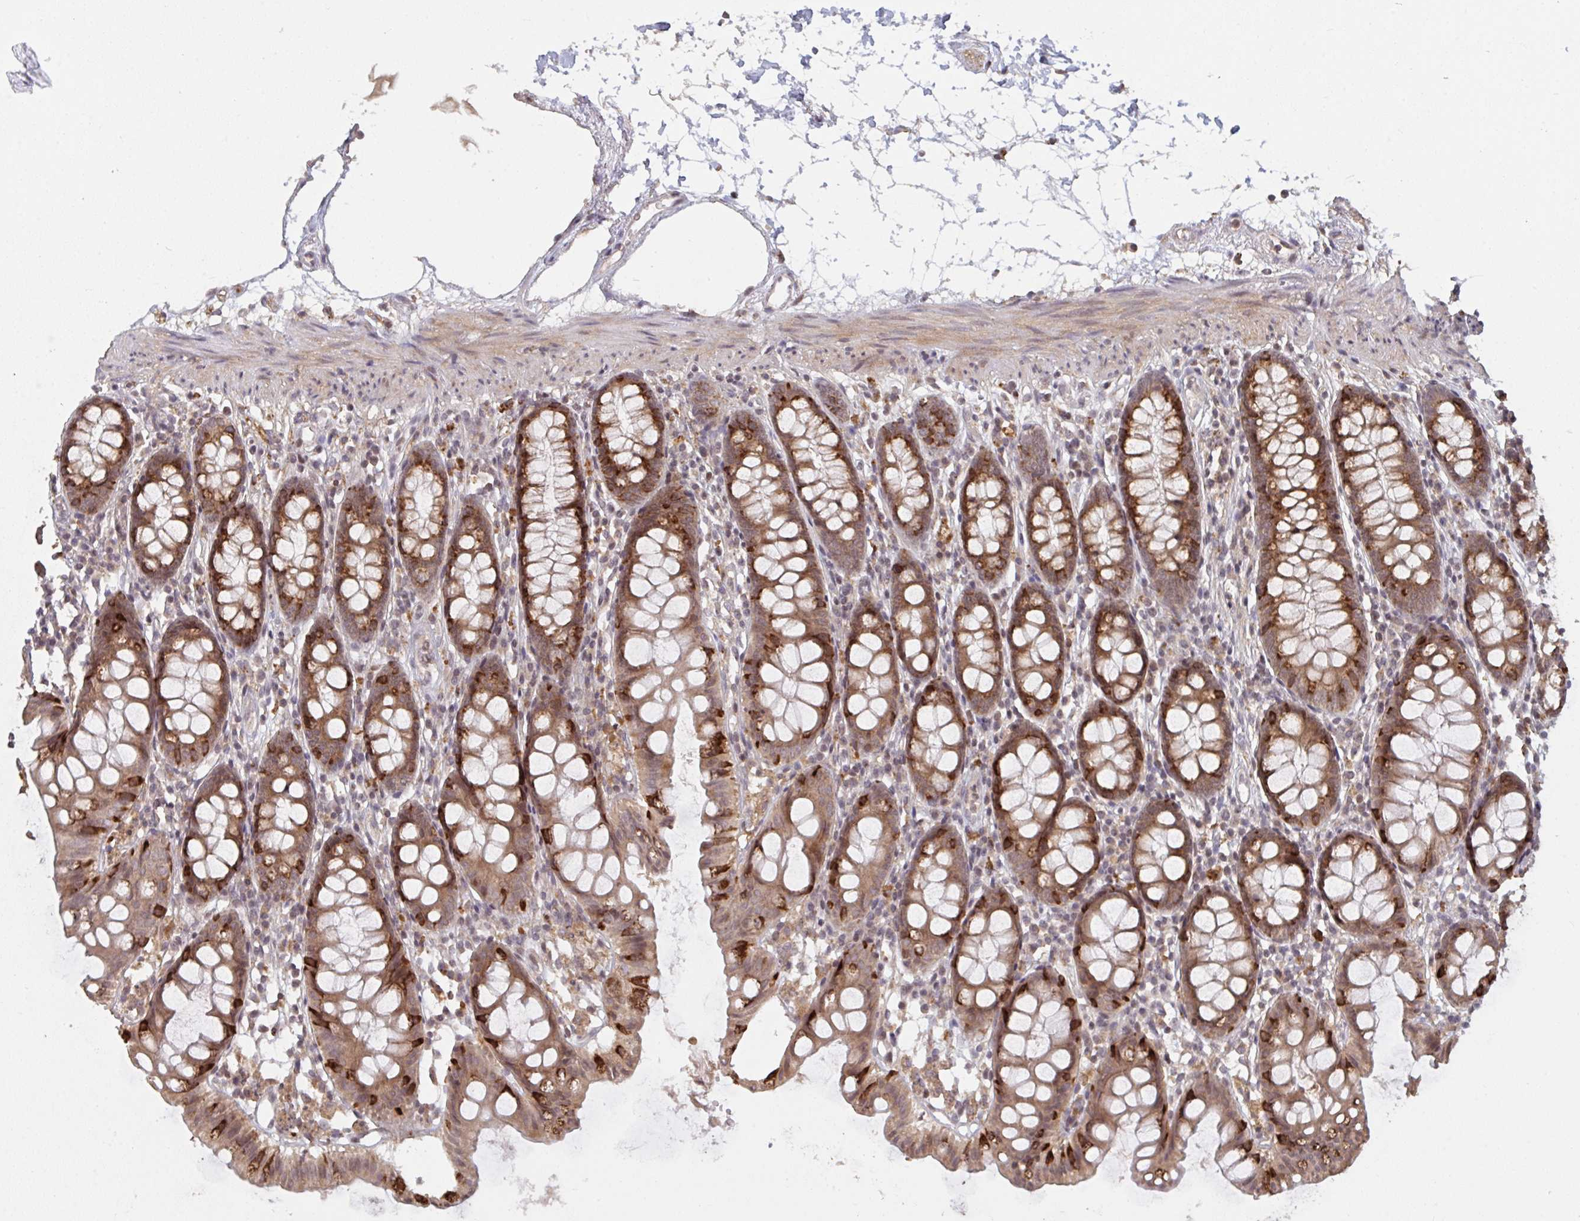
{"staining": {"intensity": "weak", "quantity": ">75%", "location": "cytoplasmic/membranous"}, "tissue": "colon", "cell_type": "Endothelial cells", "image_type": "normal", "snomed": [{"axis": "morphology", "description": "Normal tissue, NOS"}, {"axis": "topography", "description": "Colon"}], "caption": "The immunohistochemical stain labels weak cytoplasmic/membranous staining in endothelial cells of normal colon.", "gene": "DCST1", "patient": {"sex": "female", "age": 84}}